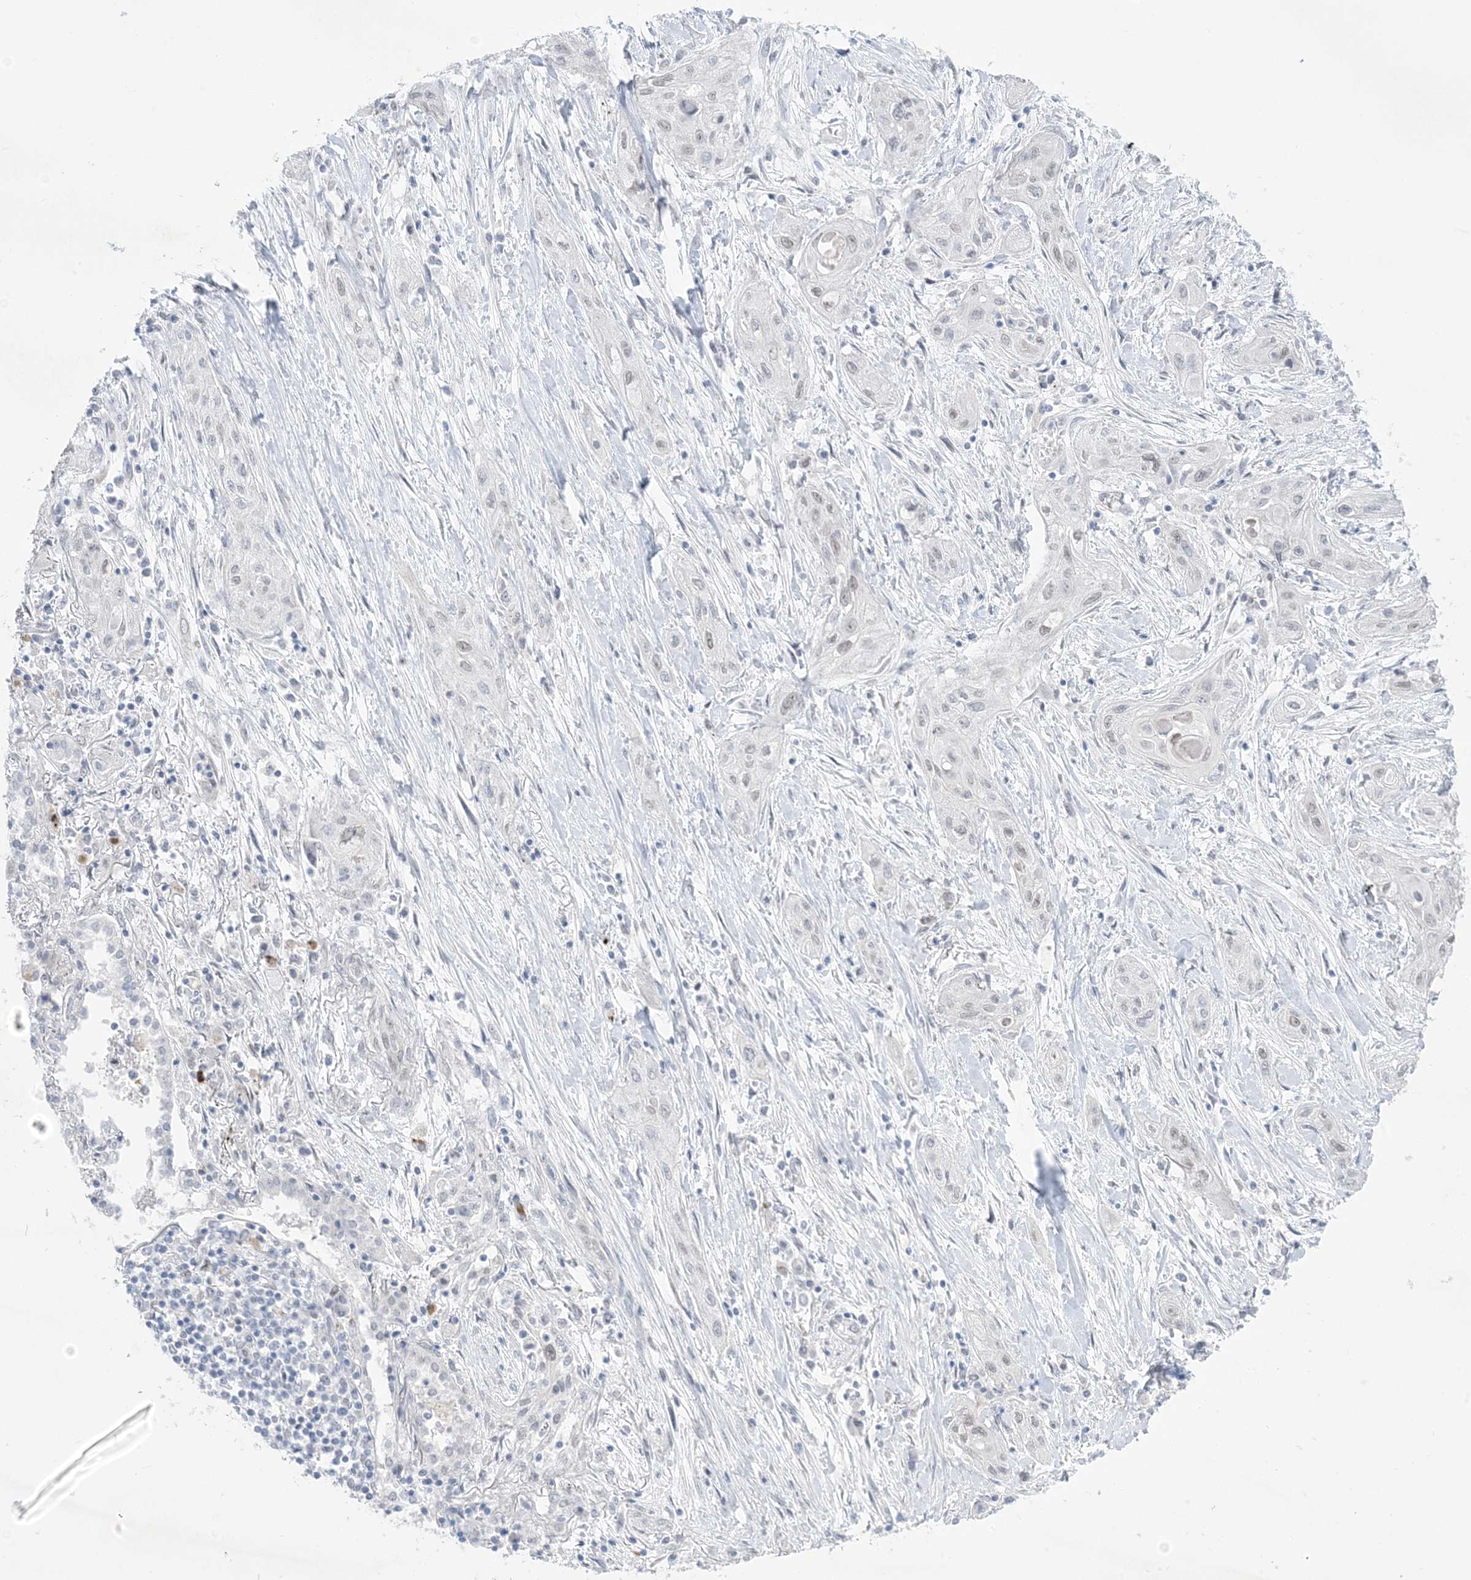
{"staining": {"intensity": "negative", "quantity": "none", "location": "none"}, "tissue": "lung cancer", "cell_type": "Tumor cells", "image_type": "cancer", "snomed": [{"axis": "morphology", "description": "Squamous cell carcinoma, NOS"}, {"axis": "topography", "description": "Lung"}], "caption": "Photomicrograph shows no significant protein staining in tumor cells of lung cancer.", "gene": "HOMEZ", "patient": {"sex": "female", "age": 47}}